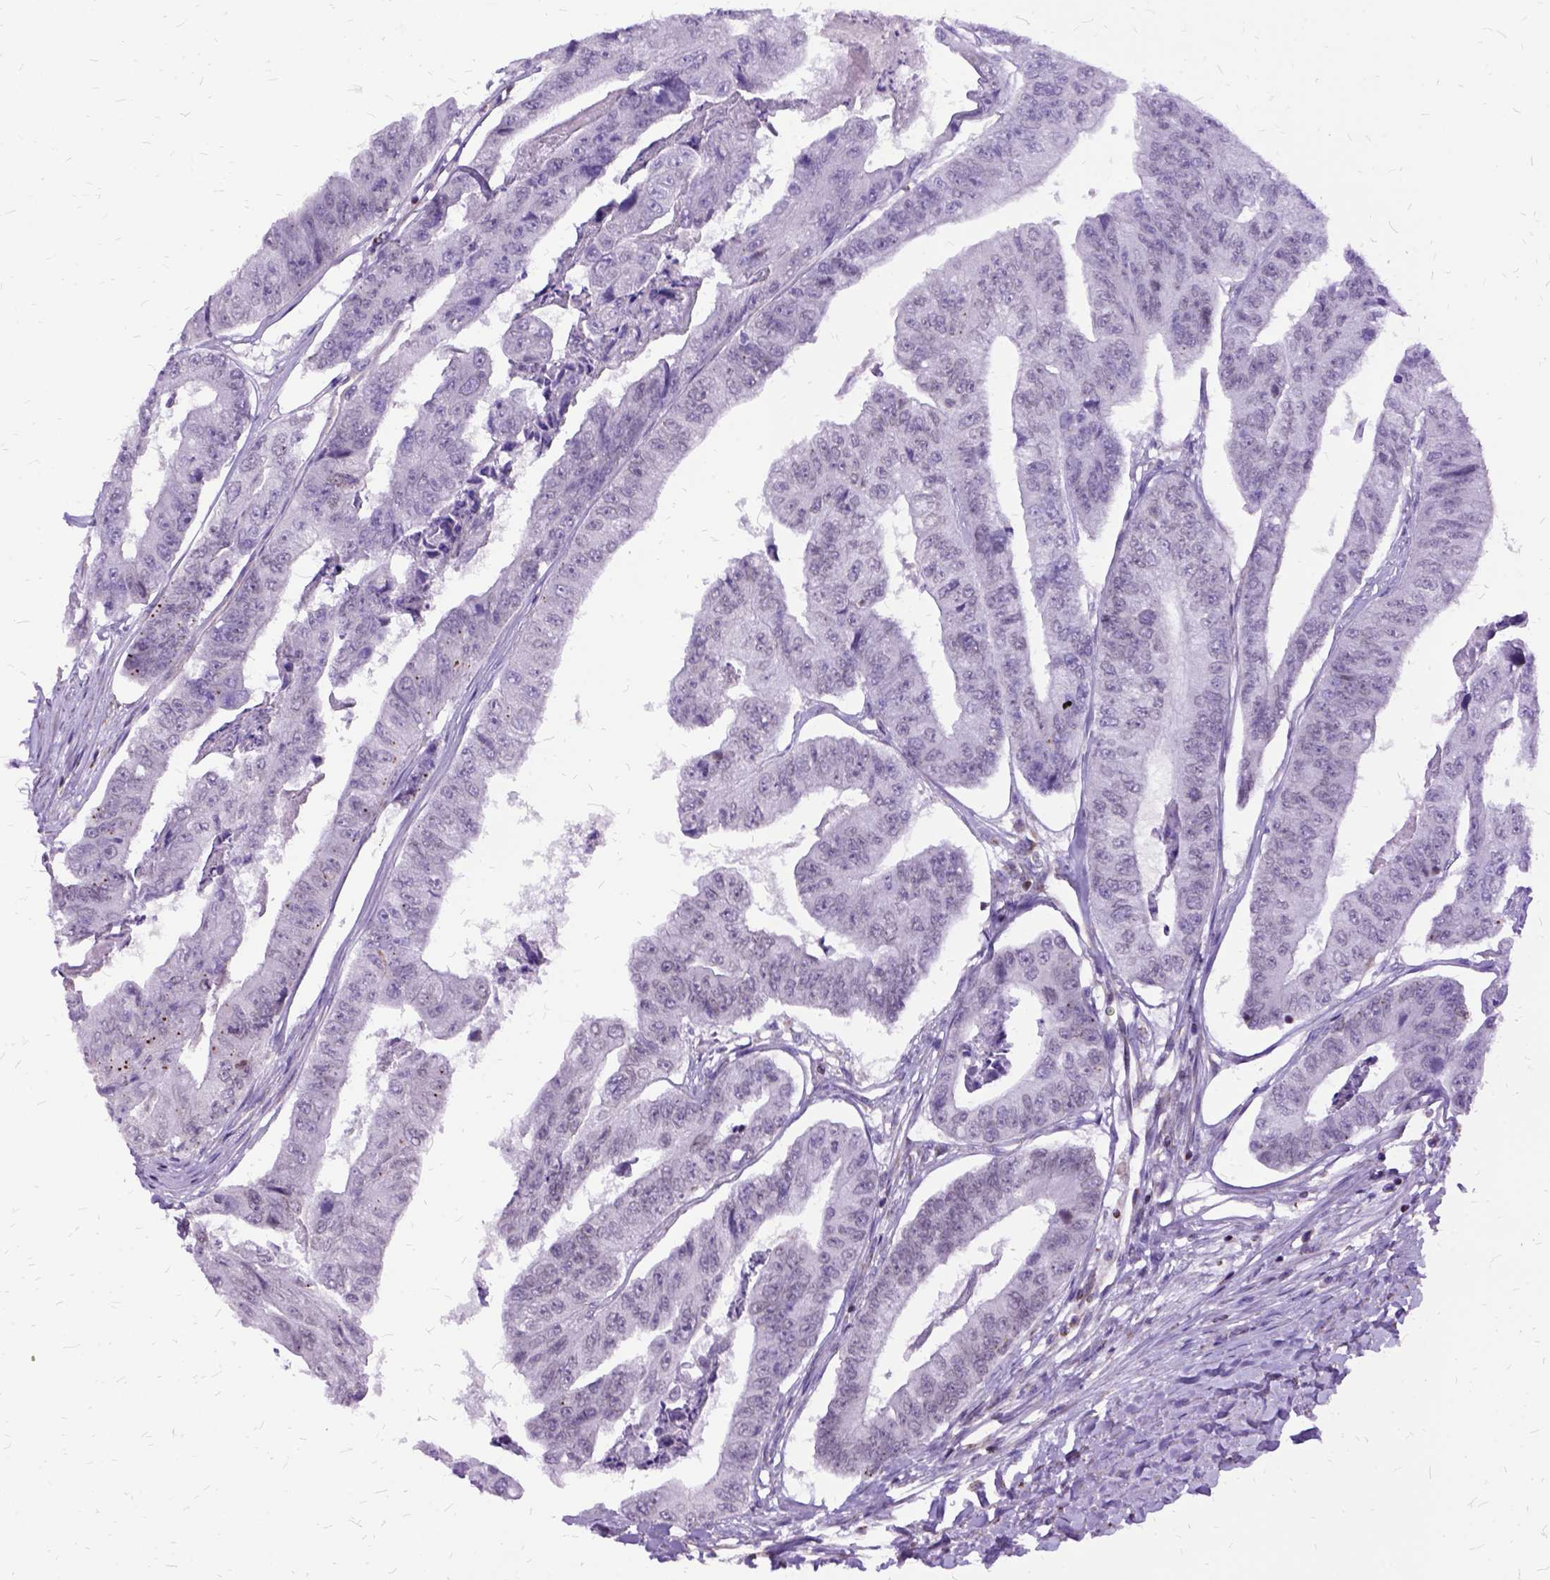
{"staining": {"intensity": "negative", "quantity": "none", "location": "none"}, "tissue": "colorectal cancer", "cell_type": "Tumor cells", "image_type": "cancer", "snomed": [{"axis": "morphology", "description": "Adenocarcinoma, NOS"}, {"axis": "topography", "description": "Colon"}], "caption": "The histopathology image exhibits no significant positivity in tumor cells of colorectal adenocarcinoma.", "gene": "OXCT1", "patient": {"sex": "female", "age": 67}}